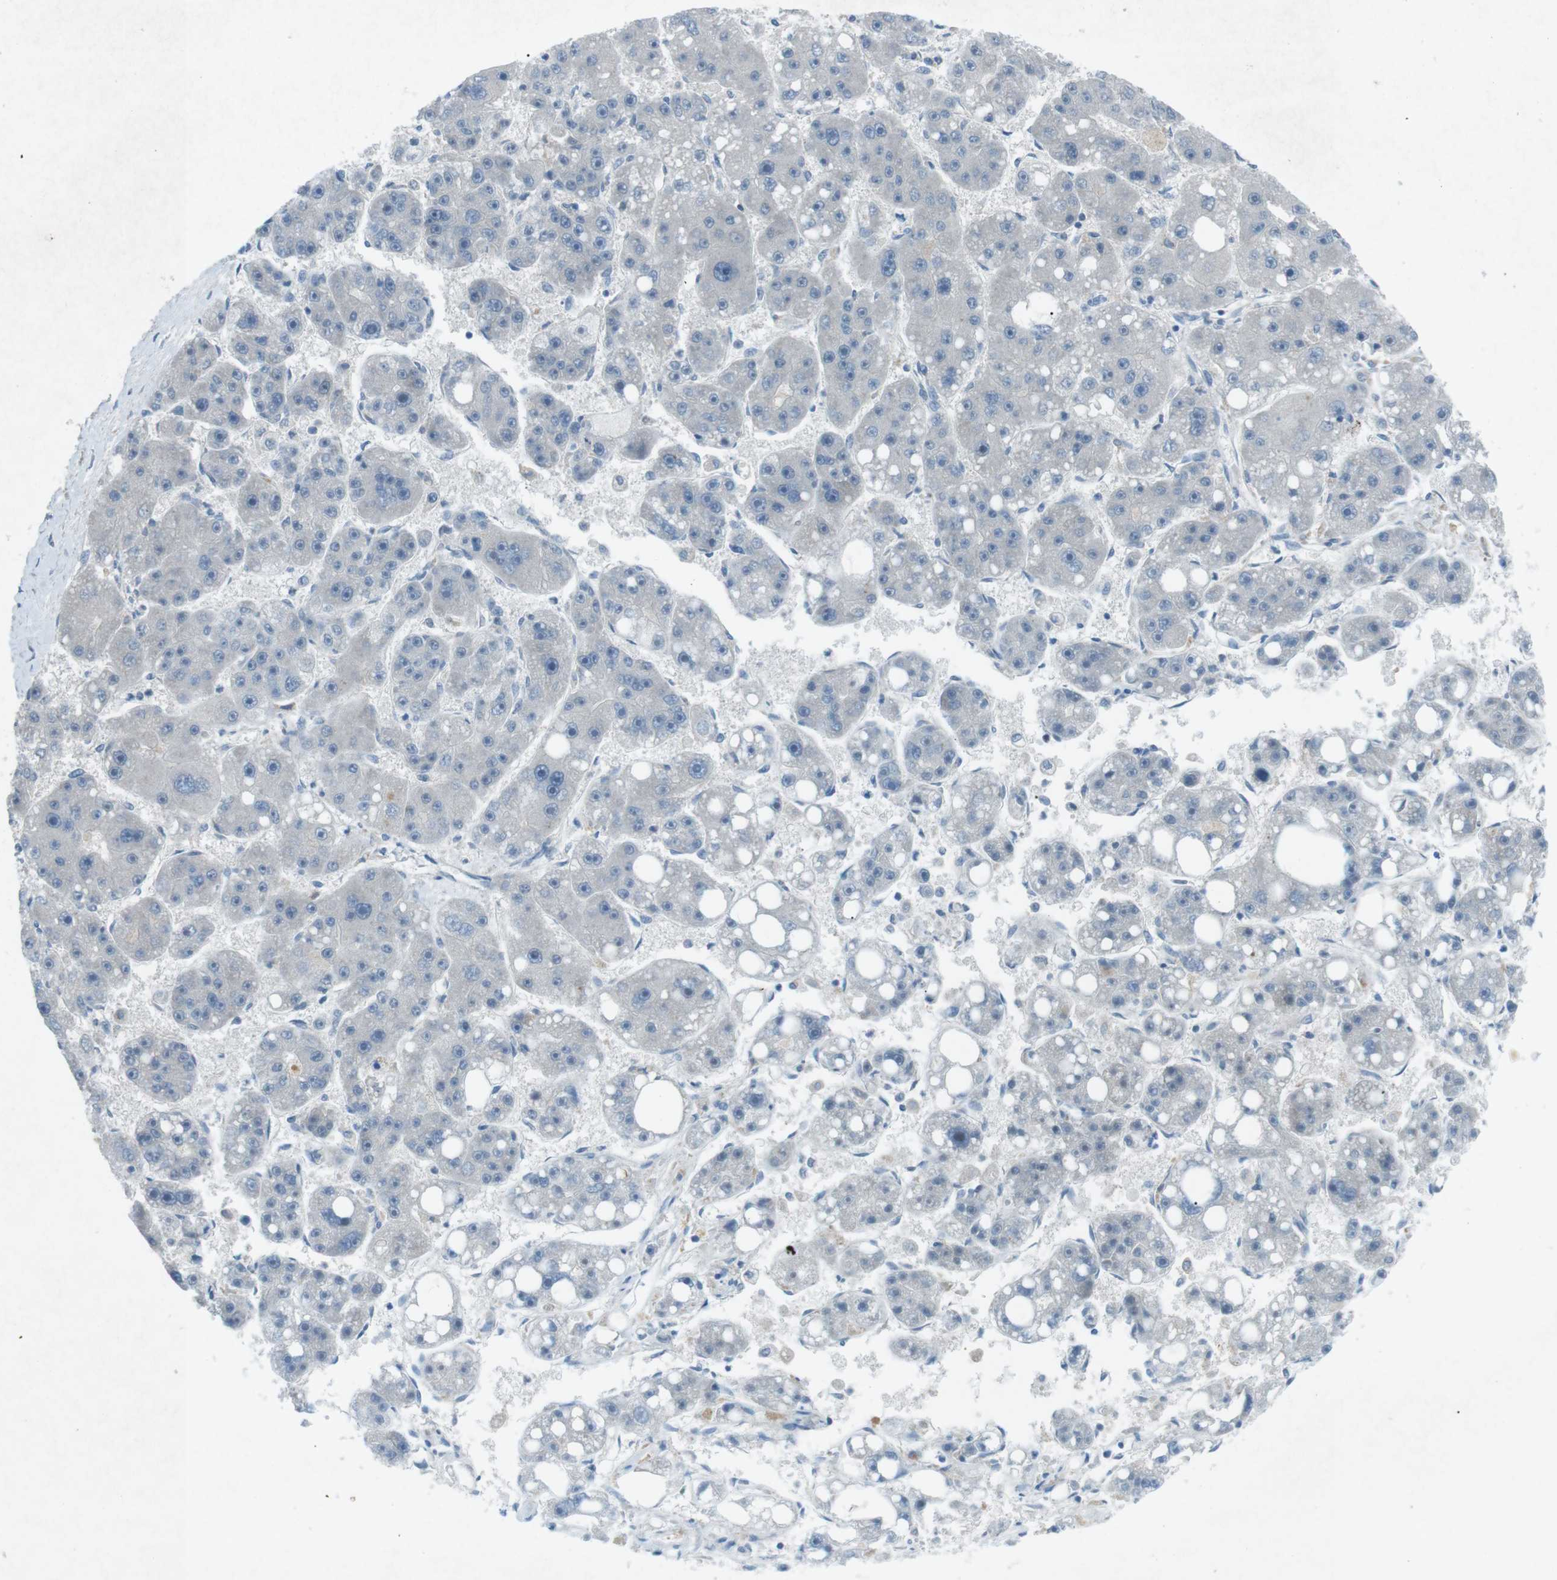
{"staining": {"intensity": "negative", "quantity": "none", "location": "none"}, "tissue": "liver cancer", "cell_type": "Tumor cells", "image_type": "cancer", "snomed": [{"axis": "morphology", "description": "Carcinoma, Hepatocellular, NOS"}, {"axis": "topography", "description": "Liver"}], "caption": "Immunohistochemistry histopathology image of neoplastic tissue: human liver cancer (hepatocellular carcinoma) stained with DAB (3,3'-diaminobenzidine) exhibits no significant protein staining in tumor cells.", "gene": "FCRLA", "patient": {"sex": "female", "age": 61}}